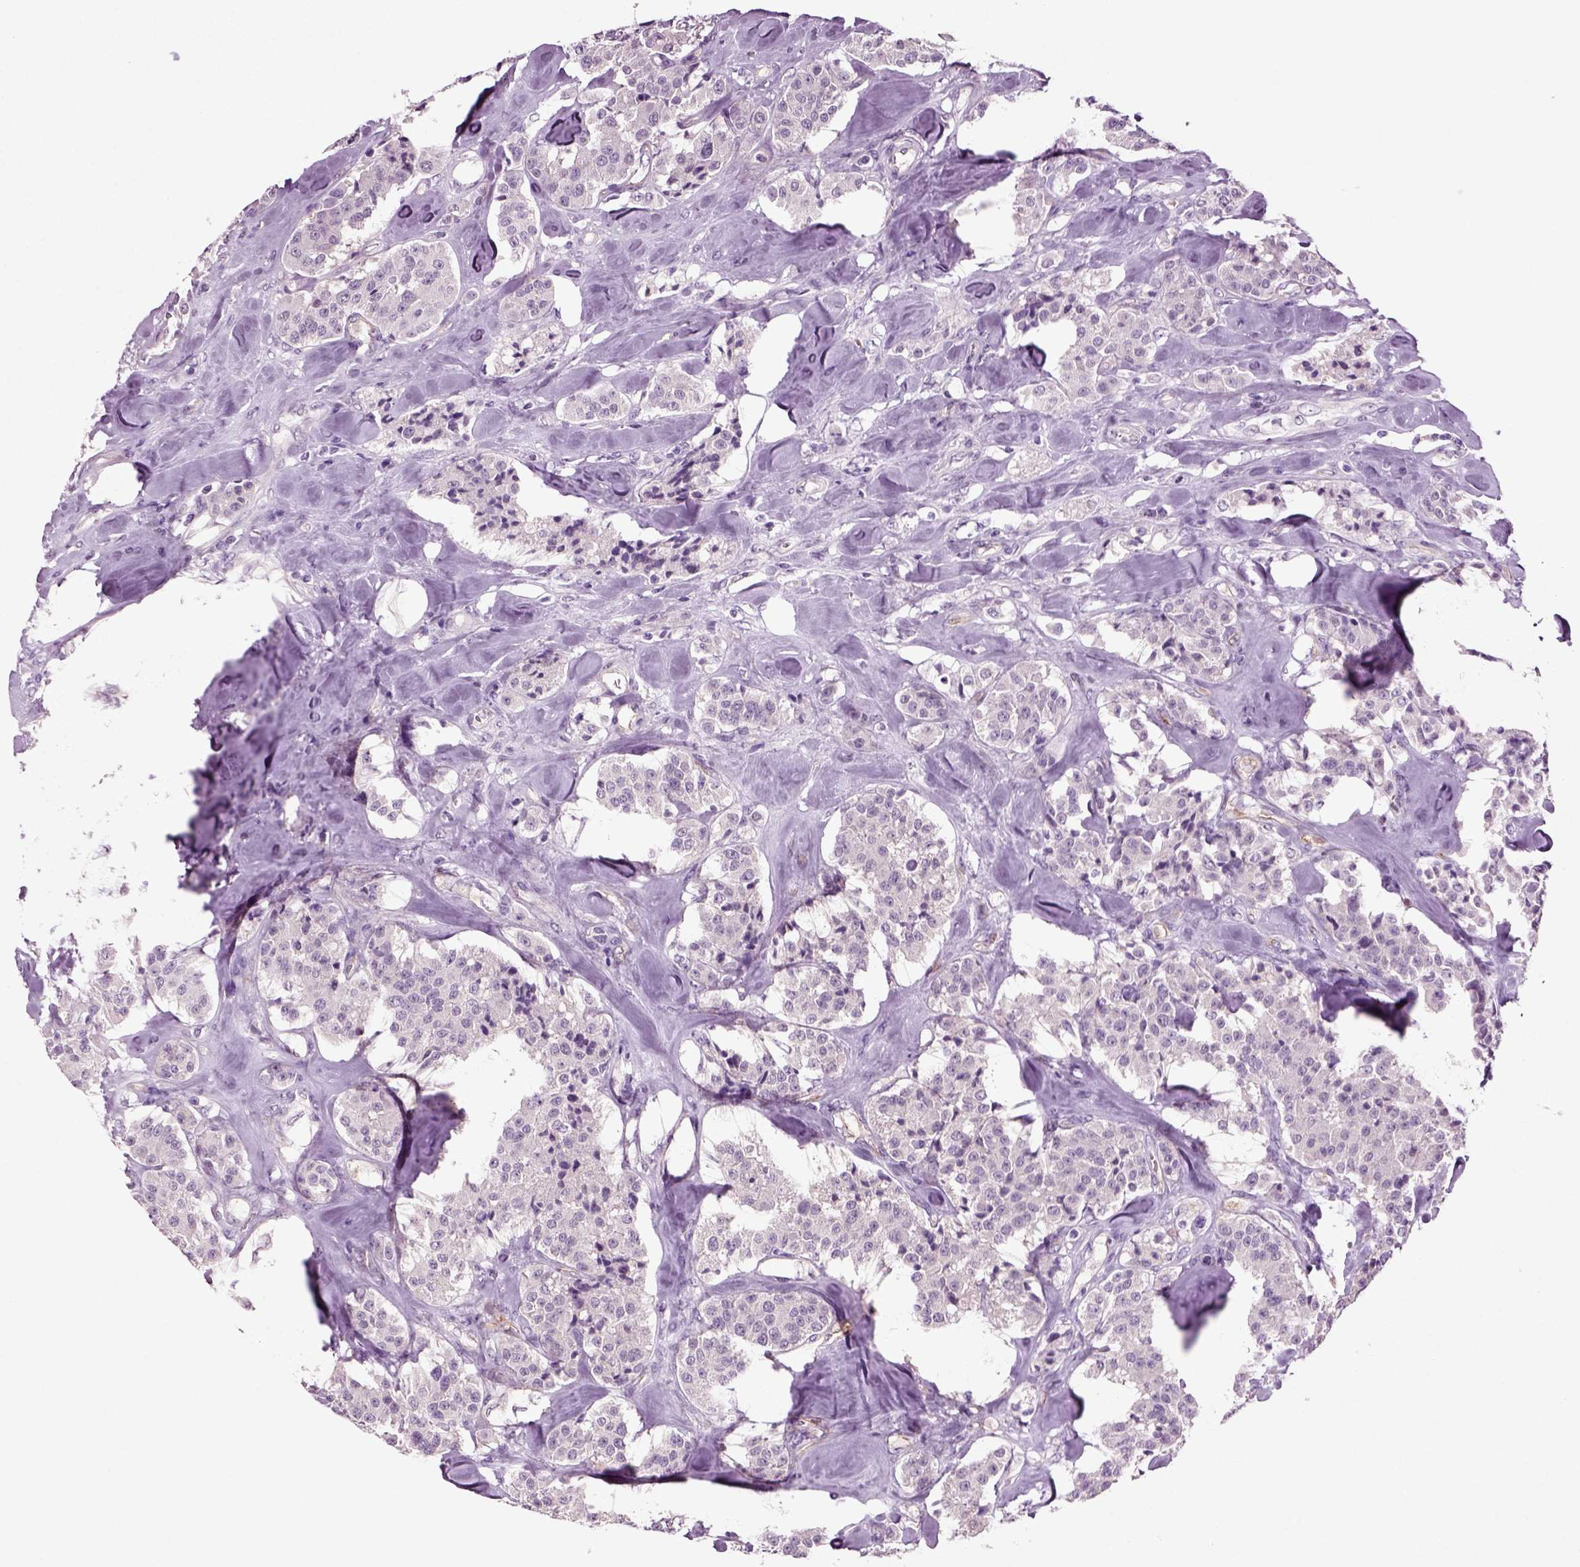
{"staining": {"intensity": "negative", "quantity": "none", "location": "none"}, "tissue": "carcinoid", "cell_type": "Tumor cells", "image_type": "cancer", "snomed": [{"axis": "morphology", "description": "Carcinoid, malignant, NOS"}, {"axis": "topography", "description": "Pancreas"}], "caption": "Immunohistochemistry (IHC) micrograph of neoplastic tissue: human carcinoid stained with DAB displays no significant protein expression in tumor cells.", "gene": "COL9A2", "patient": {"sex": "male", "age": 41}}